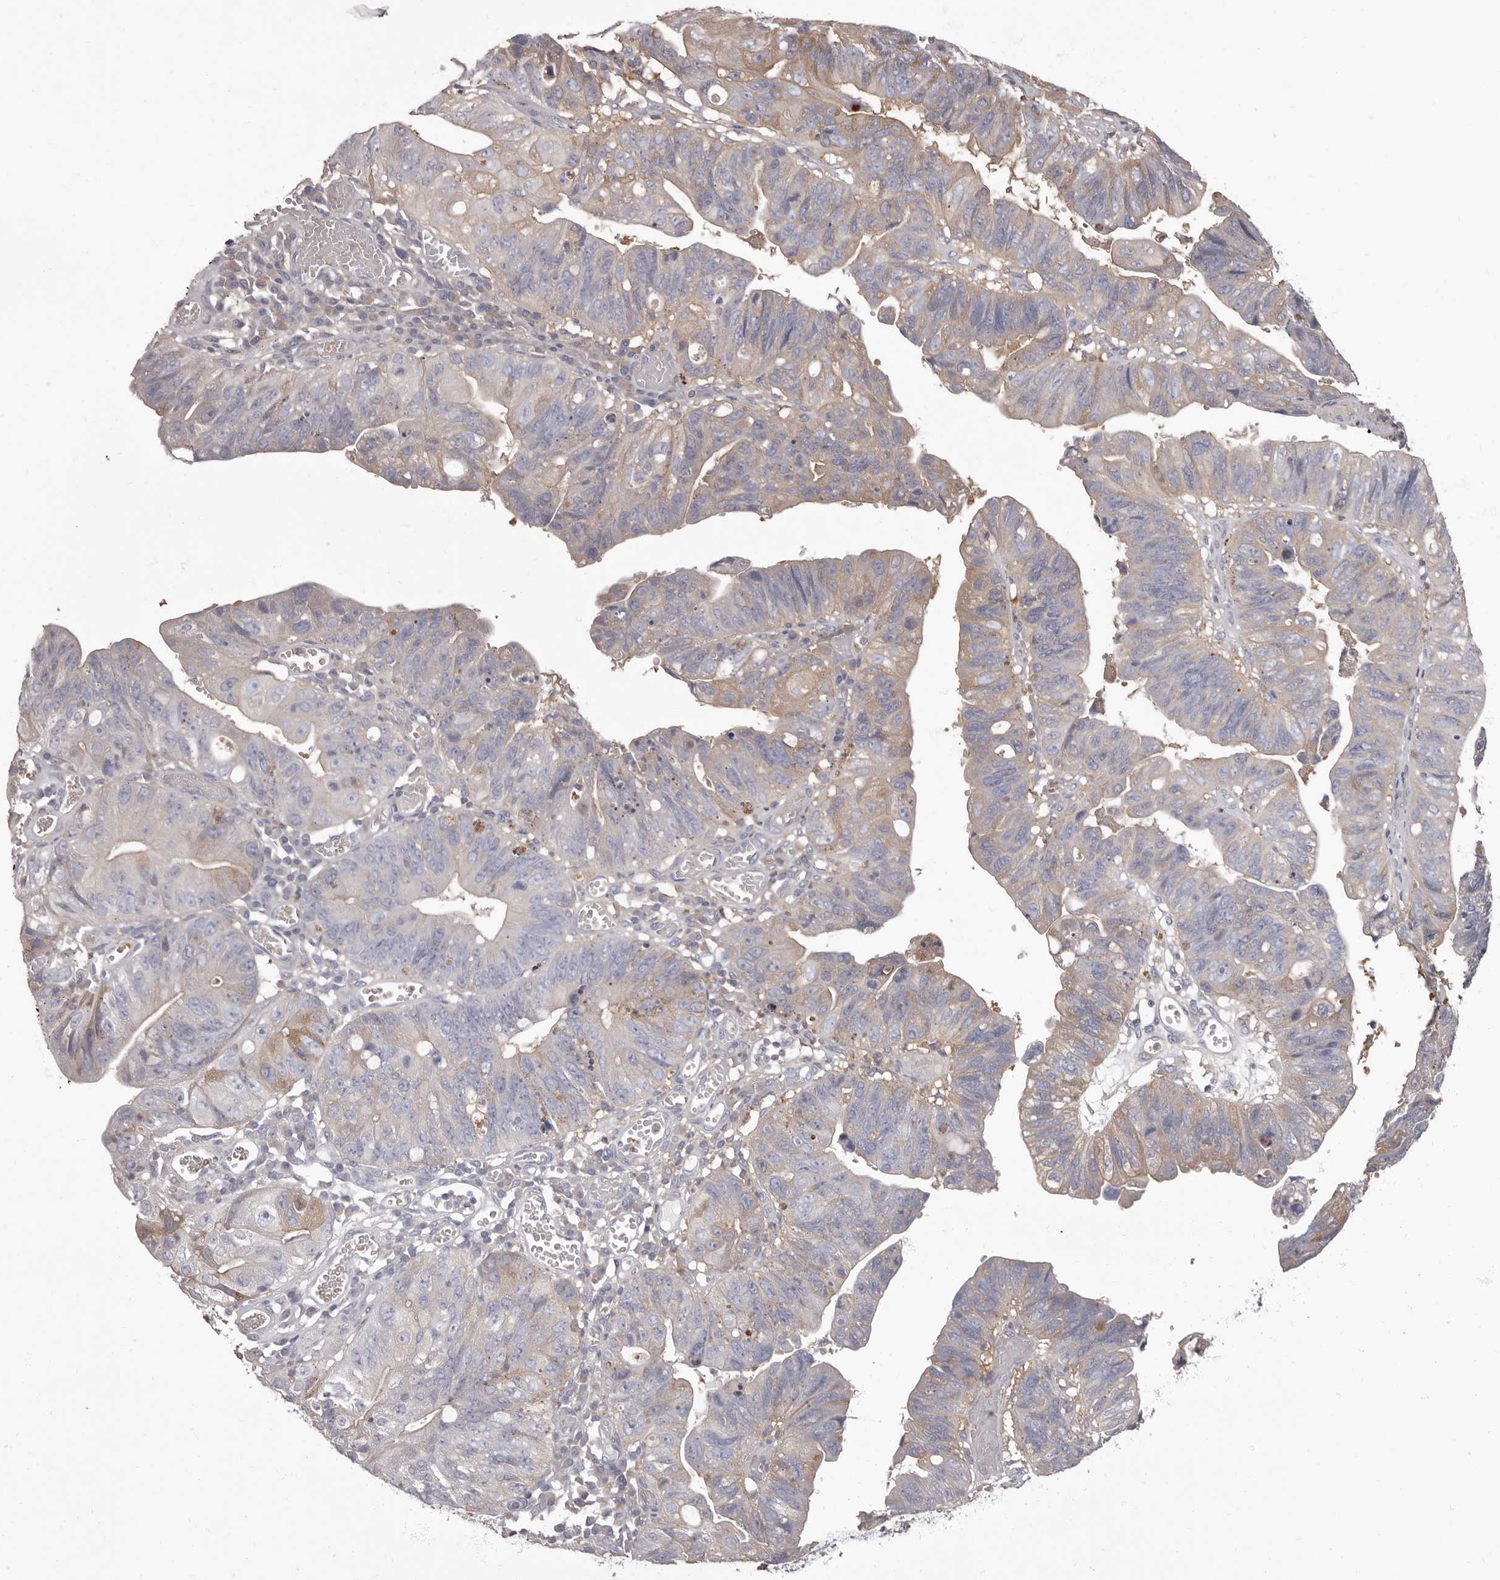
{"staining": {"intensity": "weak", "quantity": "25%-75%", "location": "cytoplasmic/membranous"}, "tissue": "stomach cancer", "cell_type": "Tumor cells", "image_type": "cancer", "snomed": [{"axis": "morphology", "description": "Adenocarcinoma, NOS"}, {"axis": "topography", "description": "Stomach"}], "caption": "Stomach cancer (adenocarcinoma) tissue shows weak cytoplasmic/membranous expression in about 25%-75% of tumor cells (DAB IHC, brown staining for protein, blue staining for nuclei).", "gene": "APEH", "patient": {"sex": "male", "age": 59}}